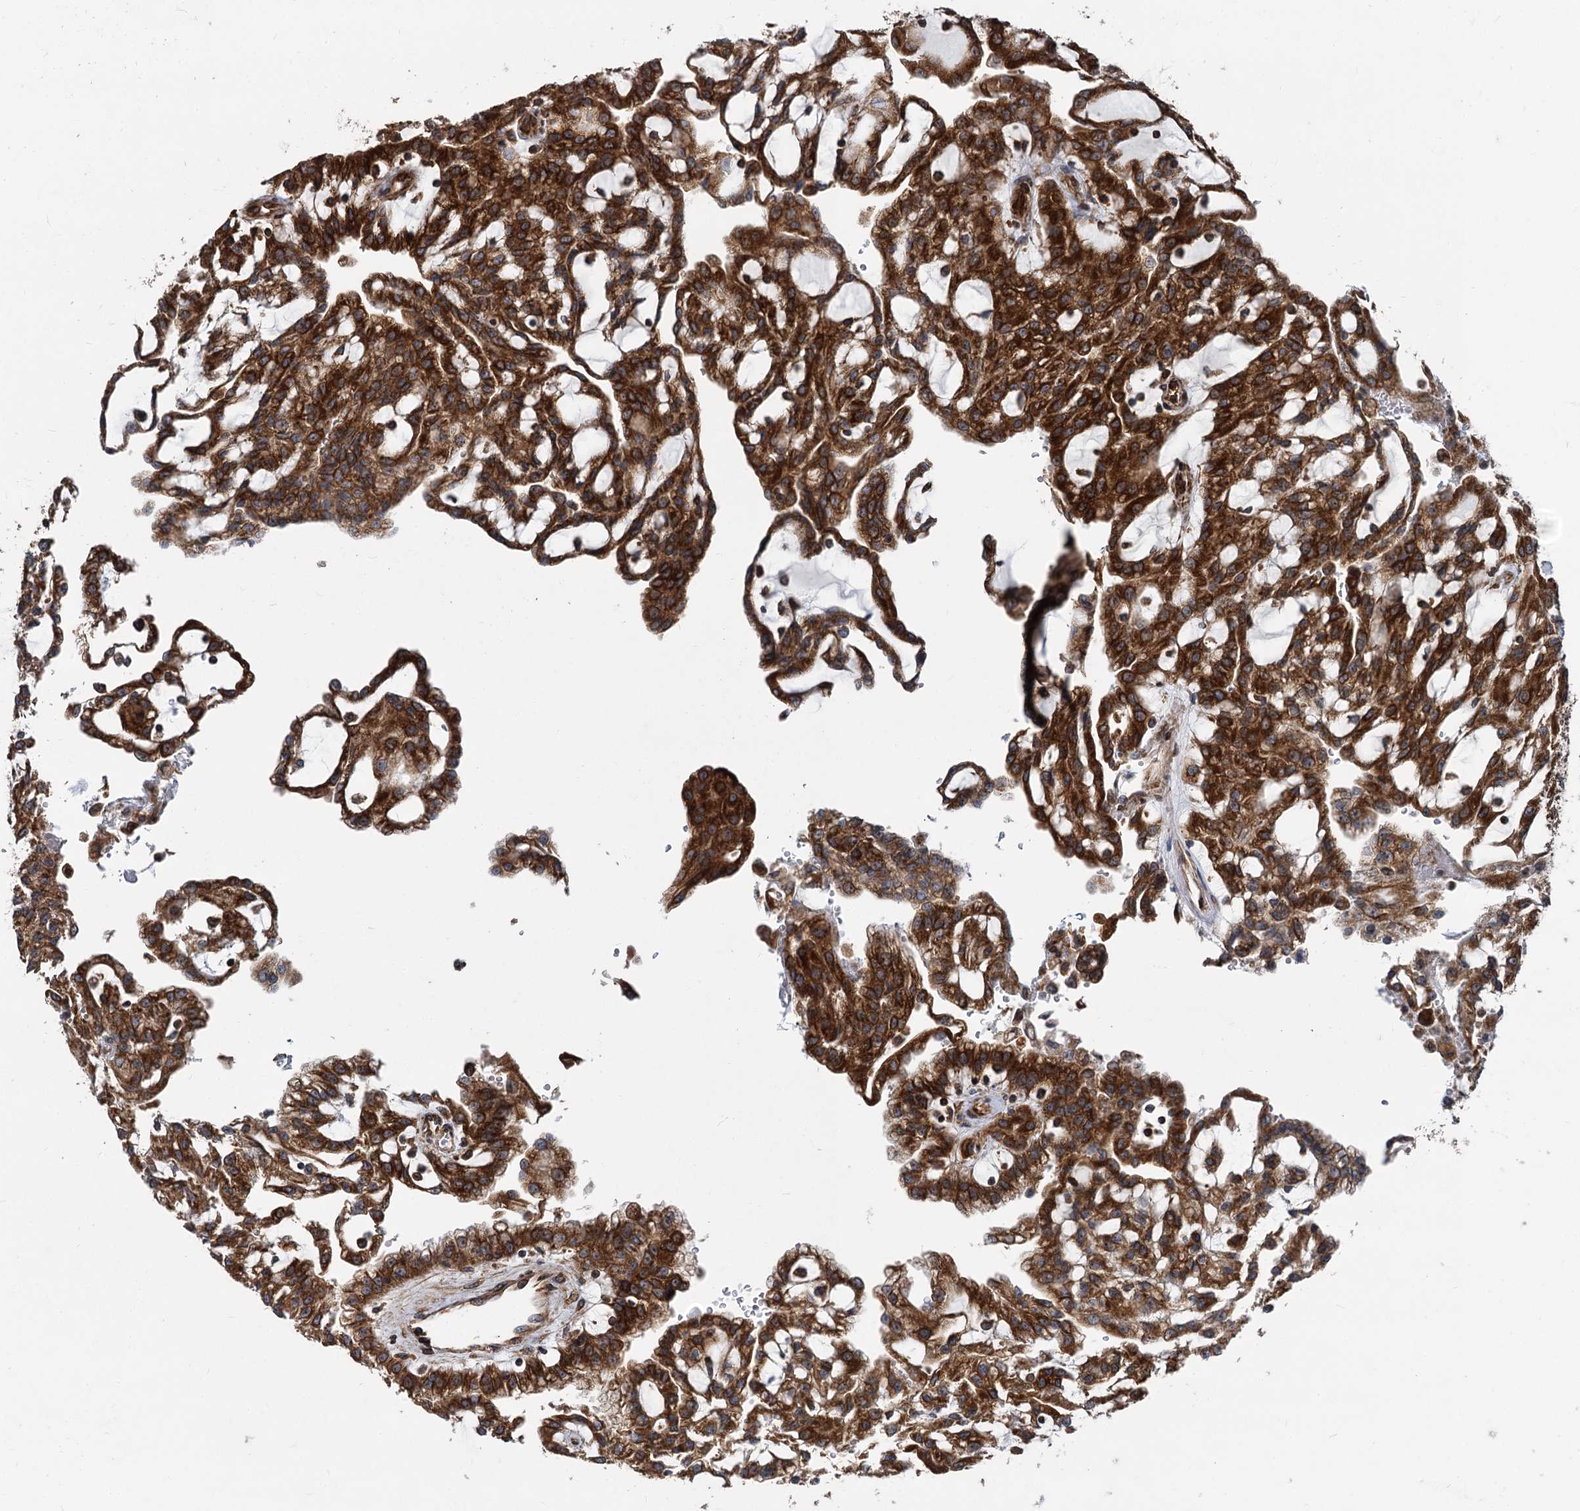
{"staining": {"intensity": "strong", "quantity": ">75%", "location": "cytoplasmic/membranous"}, "tissue": "renal cancer", "cell_type": "Tumor cells", "image_type": "cancer", "snomed": [{"axis": "morphology", "description": "Adenocarcinoma, NOS"}, {"axis": "topography", "description": "Kidney"}], "caption": "The photomicrograph exhibits staining of renal cancer (adenocarcinoma), revealing strong cytoplasmic/membranous protein positivity (brown color) within tumor cells. The staining was performed using DAB to visualize the protein expression in brown, while the nuclei were stained in blue with hematoxylin (Magnification: 20x).", "gene": "STIM1", "patient": {"sex": "male", "age": 63}}